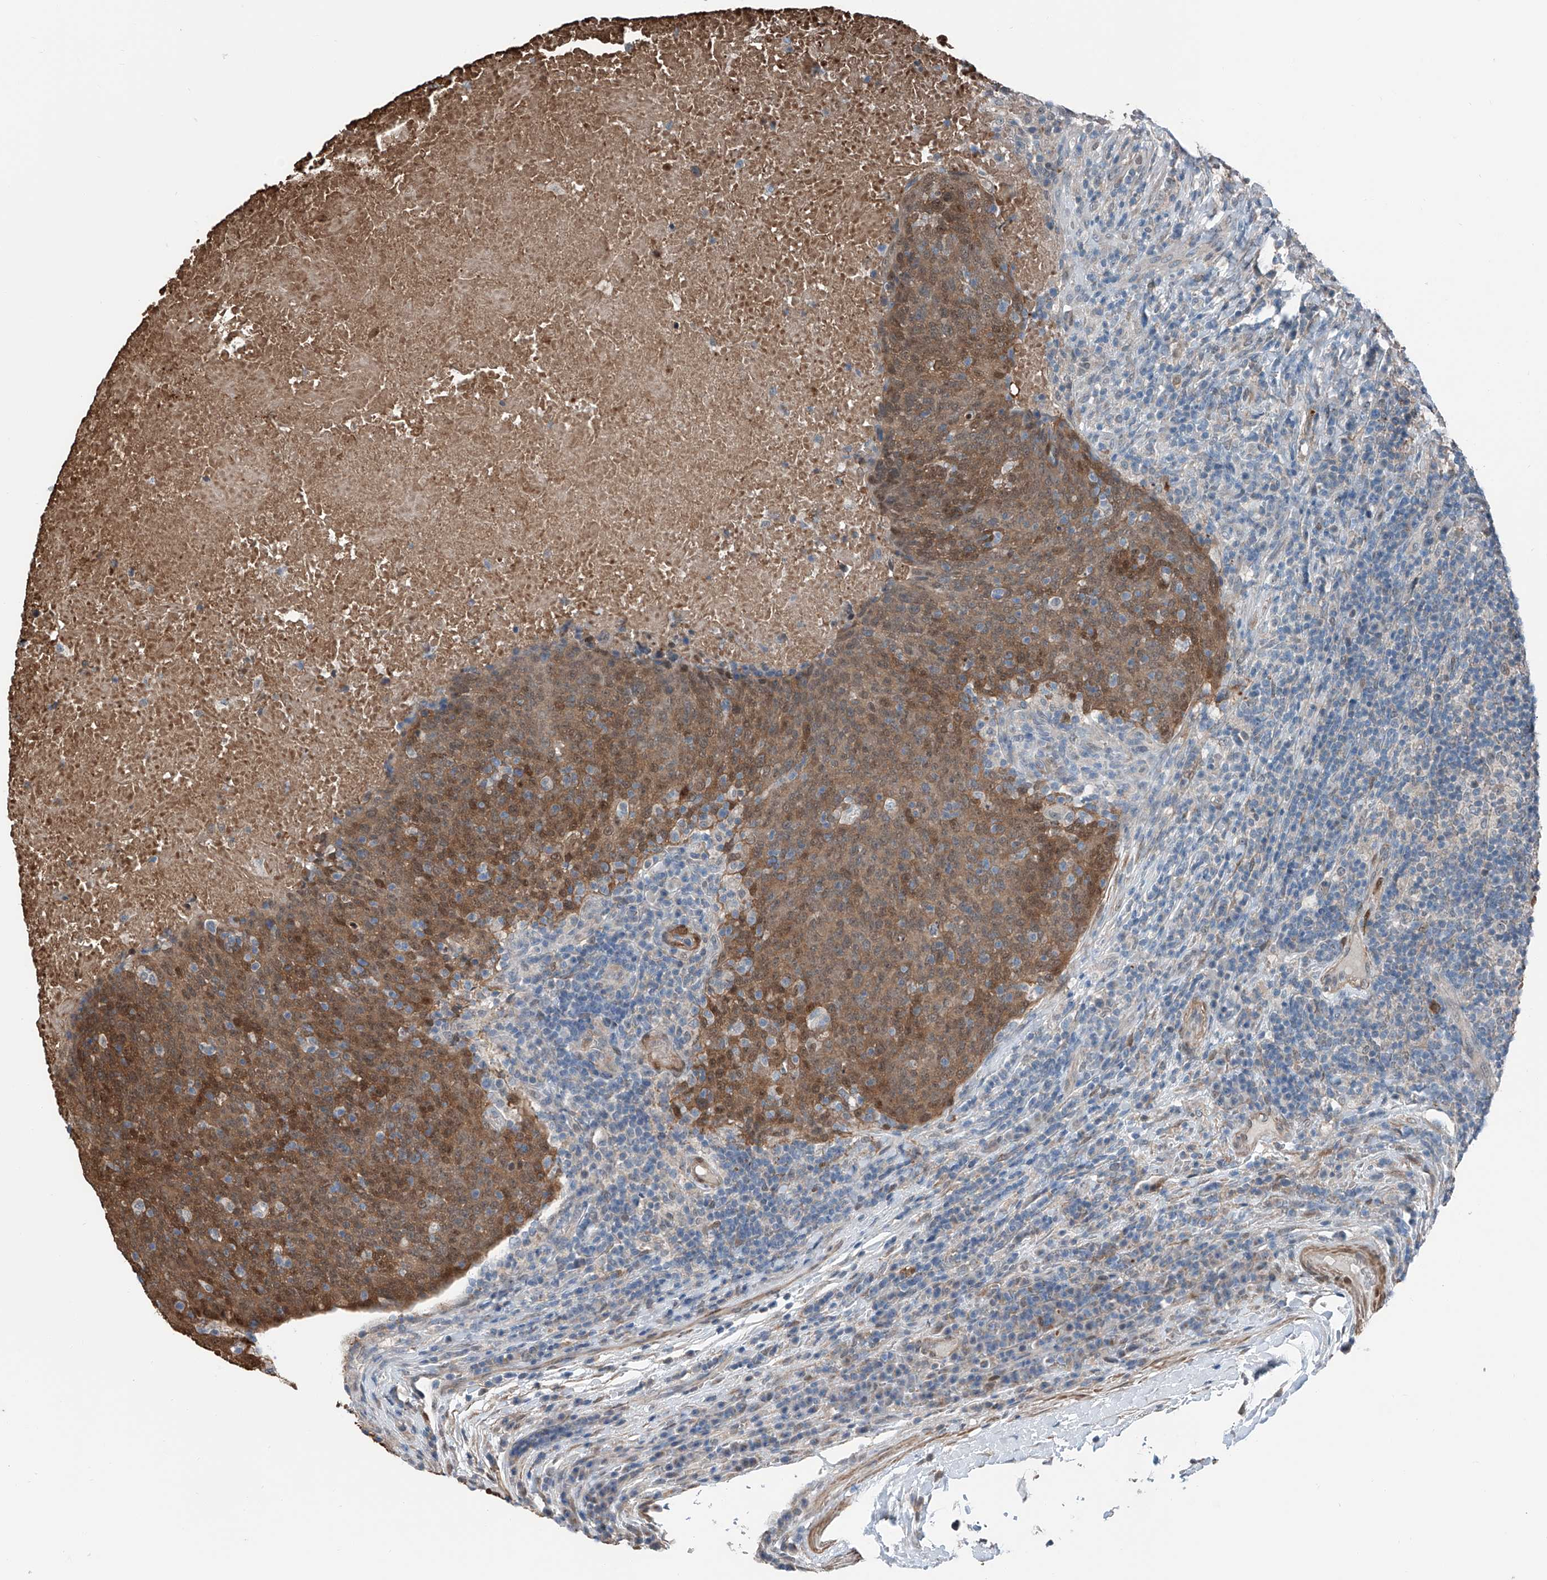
{"staining": {"intensity": "moderate", "quantity": ">75%", "location": "cytoplasmic/membranous,nuclear"}, "tissue": "head and neck cancer", "cell_type": "Tumor cells", "image_type": "cancer", "snomed": [{"axis": "morphology", "description": "Squamous cell carcinoma, NOS"}, {"axis": "morphology", "description": "Squamous cell carcinoma, metastatic, NOS"}, {"axis": "topography", "description": "Lymph node"}, {"axis": "topography", "description": "Head-Neck"}], "caption": "Moderate cytoplasmic/membranous and nuclear expression for a protein is present in about >75% of tumor cells of head and neck cancer (metastatic squamous cell carcinoma) using IHC.", "gene": "HSPA6", "patient": {"sex": "male", "age": 62}}